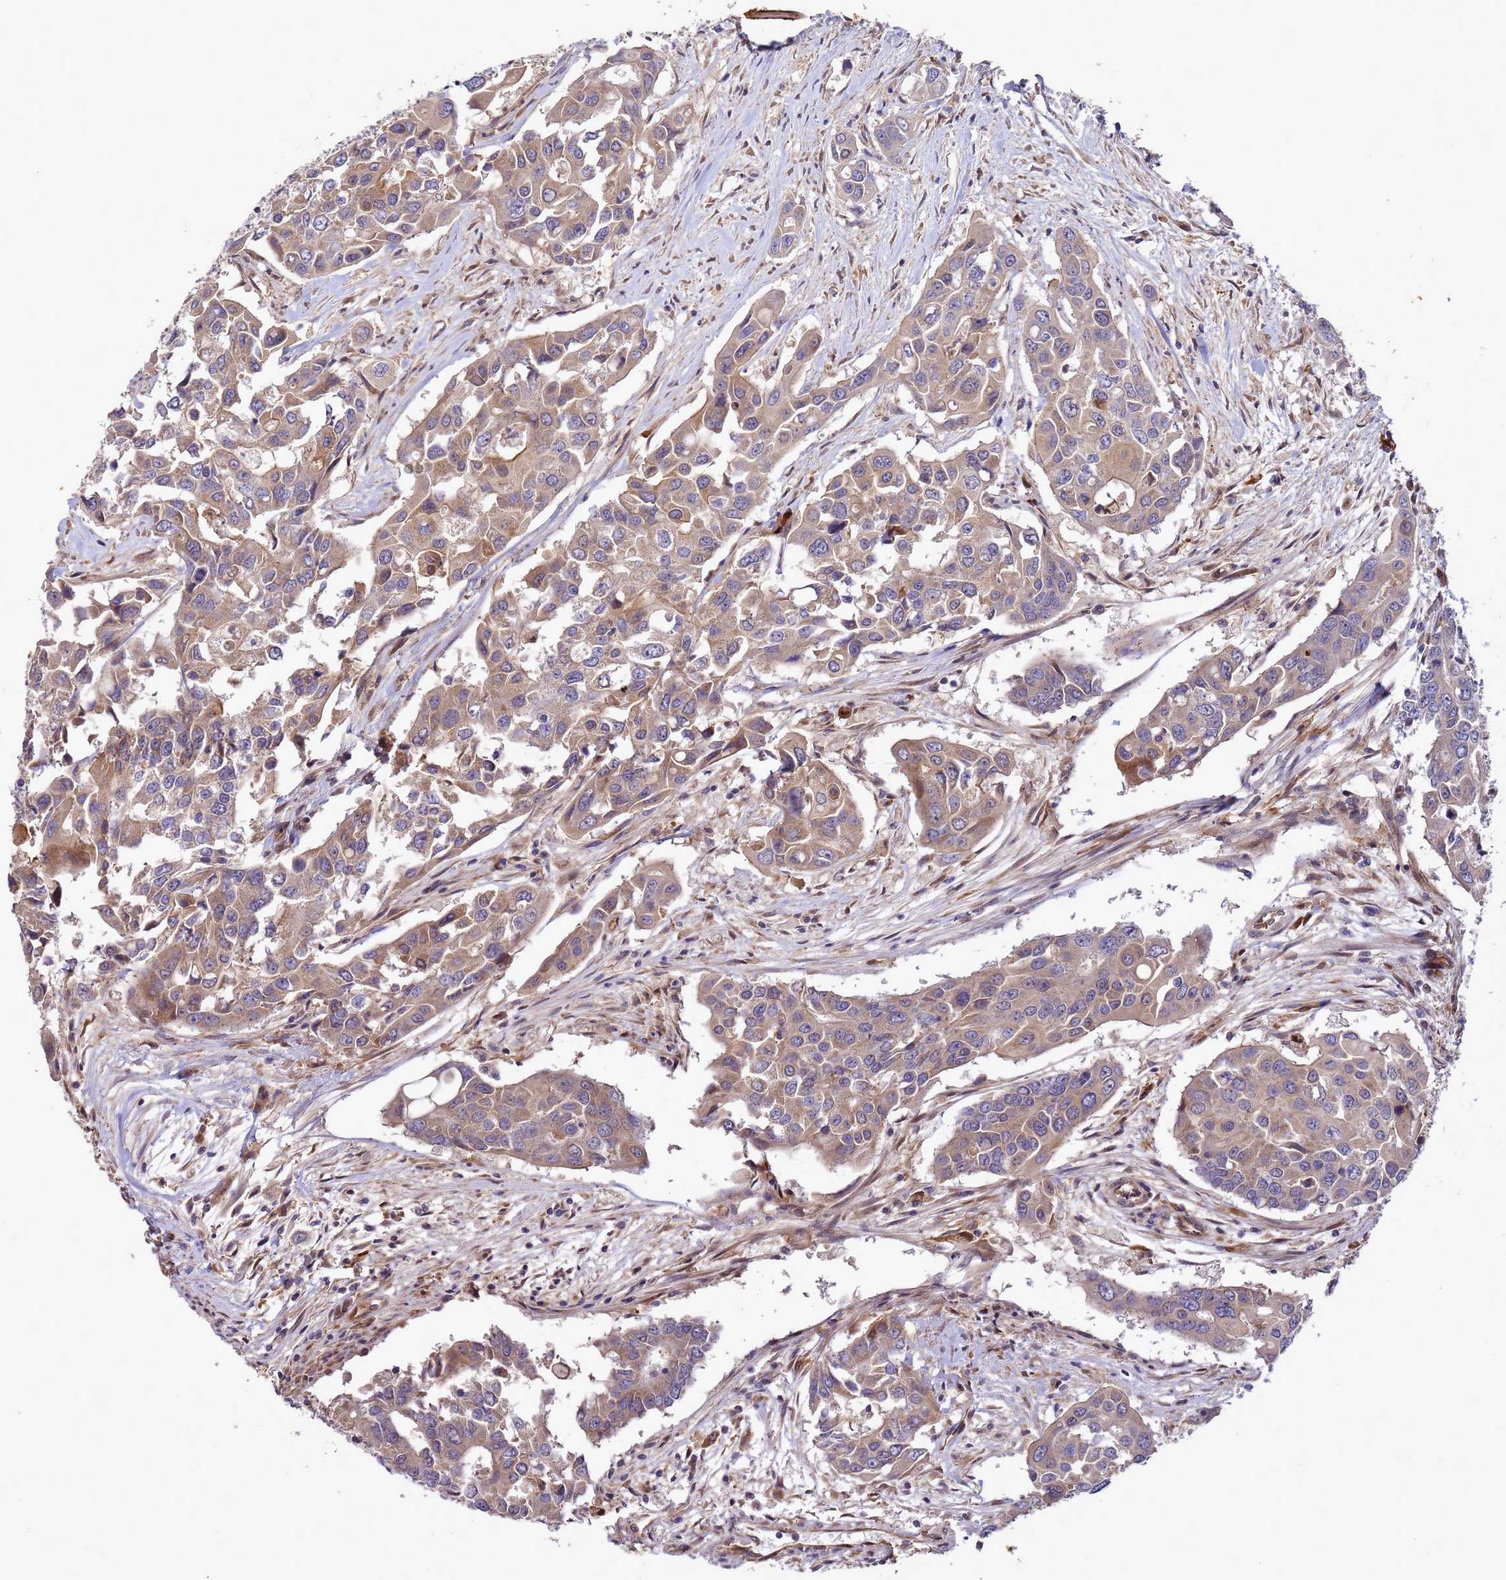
{"staining": {"intensity": "moderate", "quantity": ">75%", "location": "cytoplasmic/membranous"}, "tissue": "colorectal cancer", "cell_type": "Tumor cells", "image_type": "cancer", "snomed": [{"axis": "morphology", "description": "Adenocarcinoma, NOS"}, {"axis": "topography", "description": "Colon"}], "caption": "IHC staining of adenocarcinoma (colorectal), which shows medium levels of moderate cytoplasmic/membranous staining in approximately >75% of tumor cells indicating moderate cytoplasmic/membranous protein staining. The staining was performed using DAB (brown) for protein detection and nuclei were counterstained in hematoxylin (blue).", "gene": "RNF215", "patient": {"sex": "male", "age": 77}}